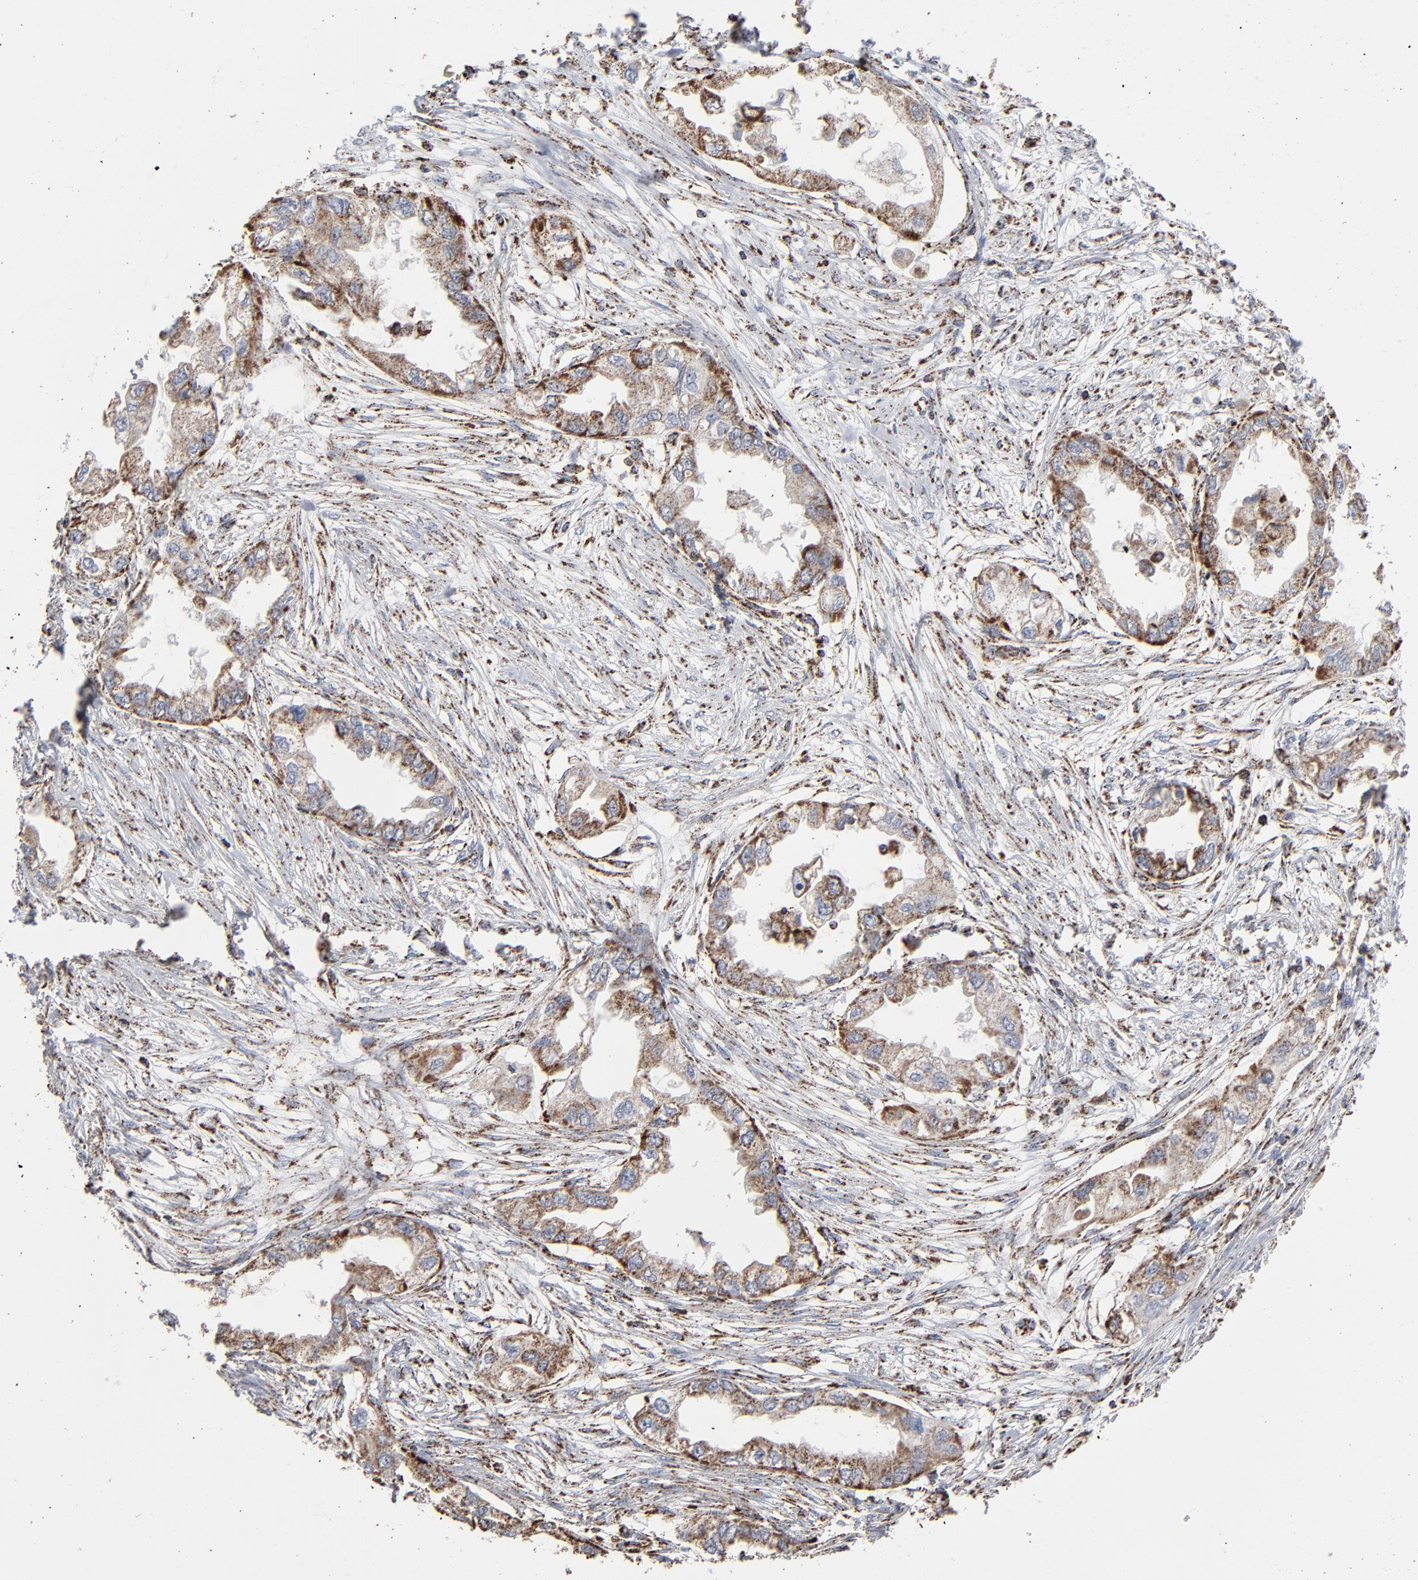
{"staining": {"intensity": "strong", "quantity": ">75%", "location": "cytoplasmic/membranous"}, "tissue": "endometrial cancer", "cell_type": "Tumor cells", "image_type": "cancer", "snomed": [{"axis": "morphology", "description": "Adenocarcinoma, NOS"}, {"axis": "topography", "description": "Endometrium"}], "caption": "The immunohistochemical stain highlights strong cytoplasmic/membranous positivity in tumor cells of adenocarcinoma (endometrial) tissue.", "gene": "UQCRC1", "patient": {"sex": "female", "age": 67}}